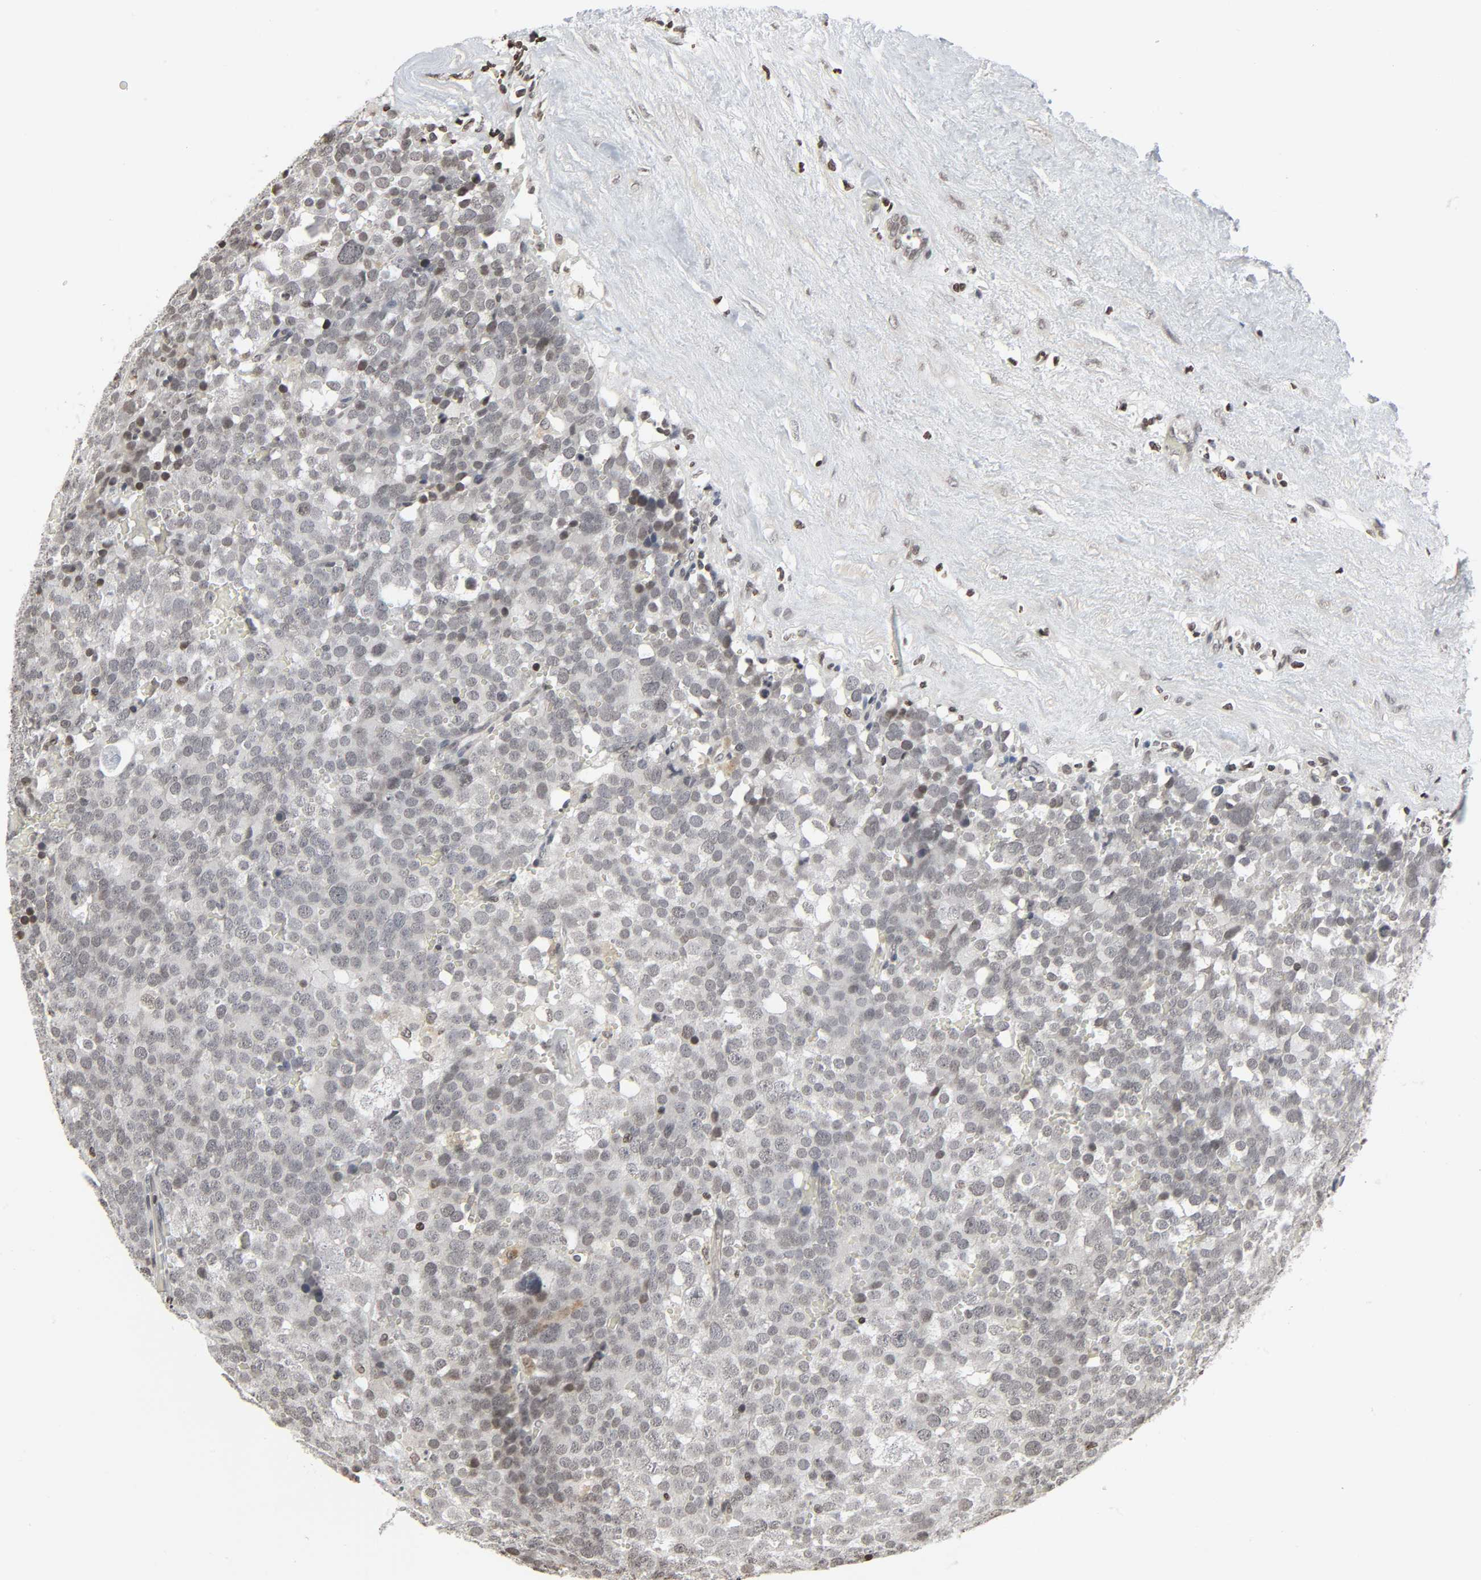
{"staining": {"intensity": "weak", "quantity": ">75%", "location": "nuclear"}, "tissue": "testis cancer", "cell_type": "Tumor cells", "image_type": "cancer", "snomed": [{"axis": "morphology", "description": "Seminoma, NOS"}, {"axis": "topography", "description": "Testis"}], "caption": "Protein staining of seminoma (testis) tissue reveals weak nuclear staining in approximately >75% of tumor cells.", "gene": "ELAVL1", "patient": {"sex": "male", "age": 71}}